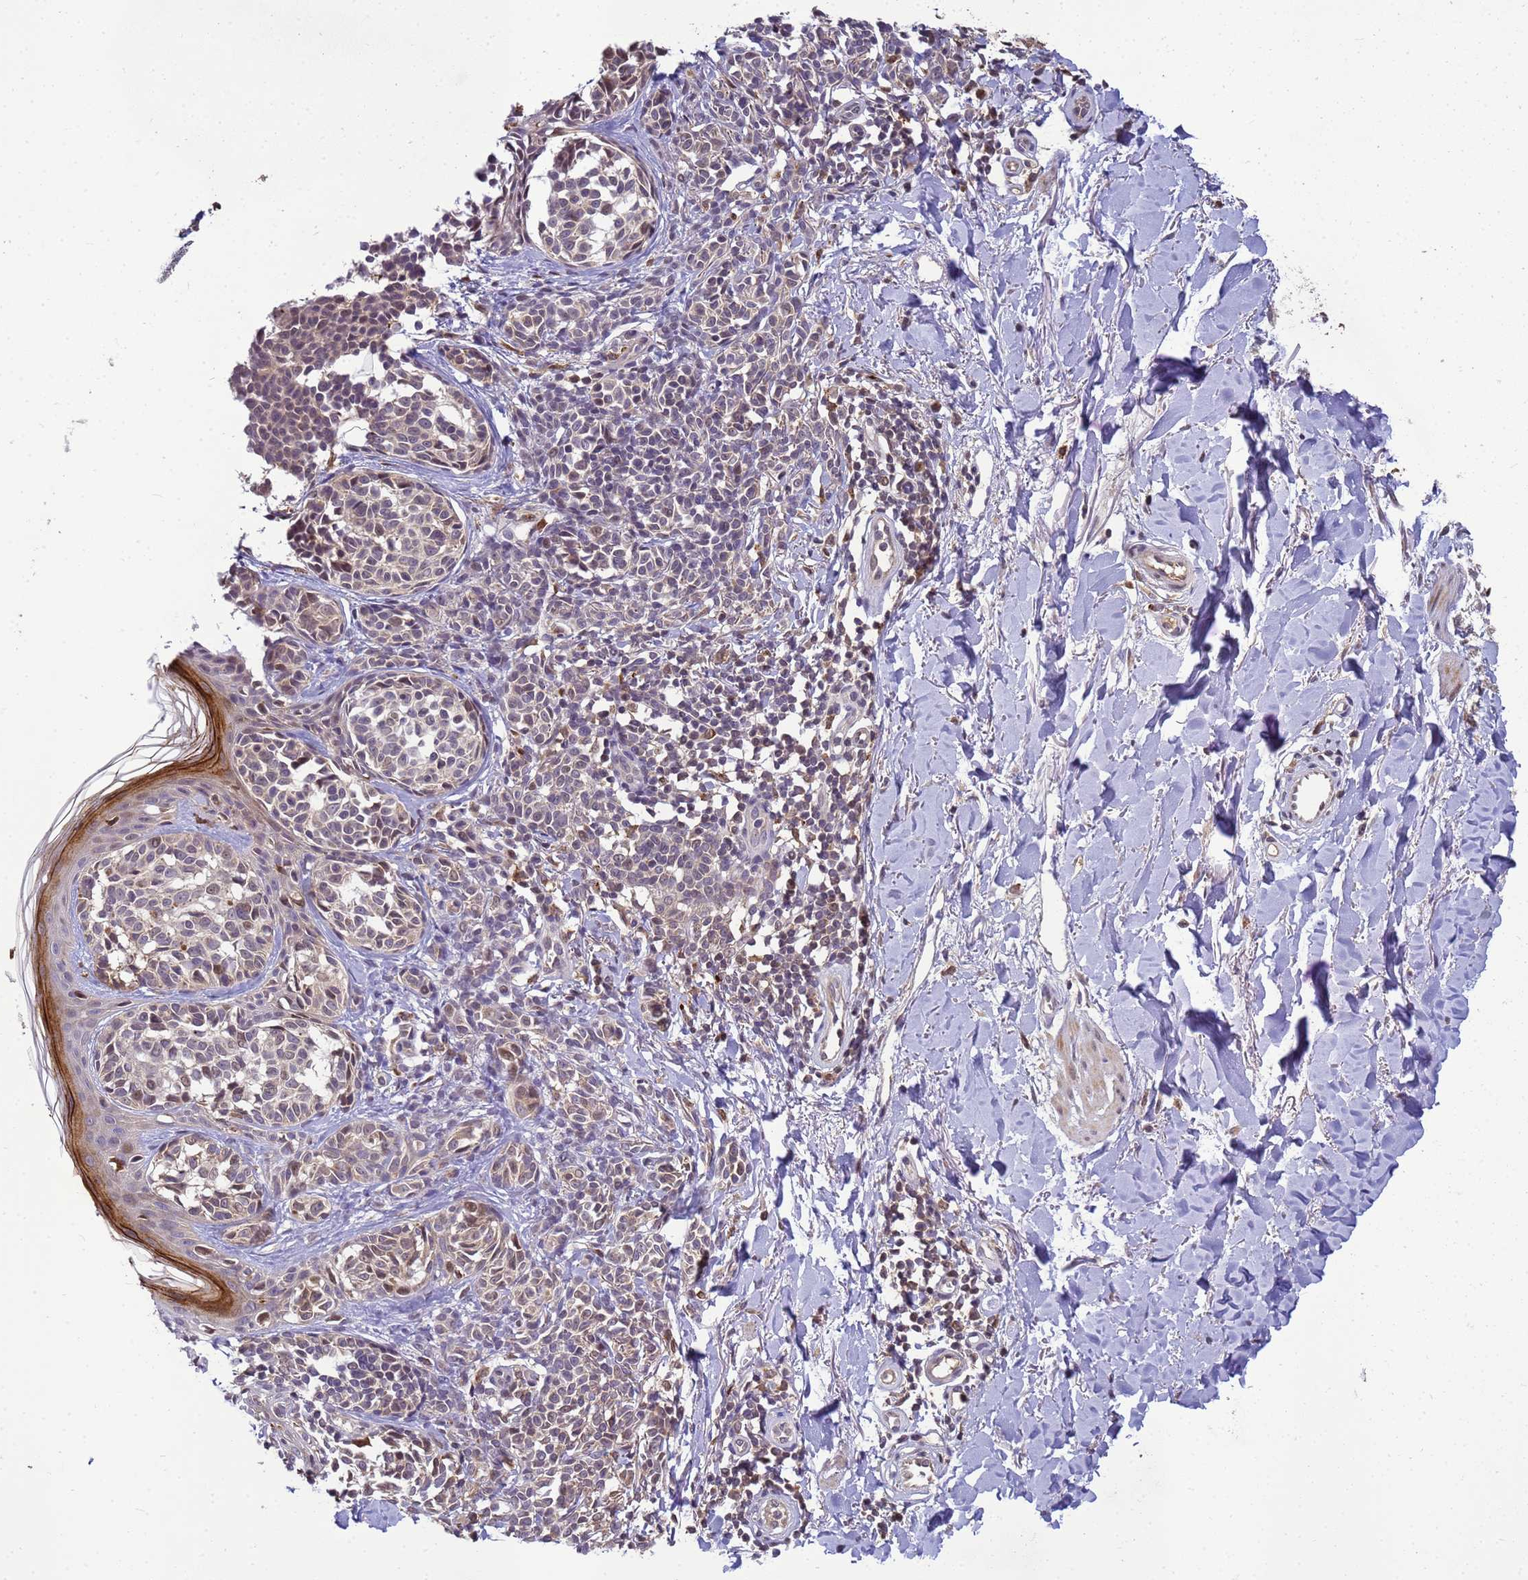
{"staining": {"intensity": "weak", "quantity": "<25%", "location": "cytoplasmic/membranous,nuclear"}, "tissue": "melanoma", "cell_type": "Tumor cells", "image_type": "cancer", "snomed": [{"axis": "morphology", "description": "Malignant melanoma, NOS"}, {"axis": "topography", "description": "Skin of upper extremity"}], "caption": "Immunohistochemistry (IHC) of human melanoma demonstrates no staining in tumor cells.", "gene": "TMEM74B", "patient": {"sex": "male", "age": 40}}